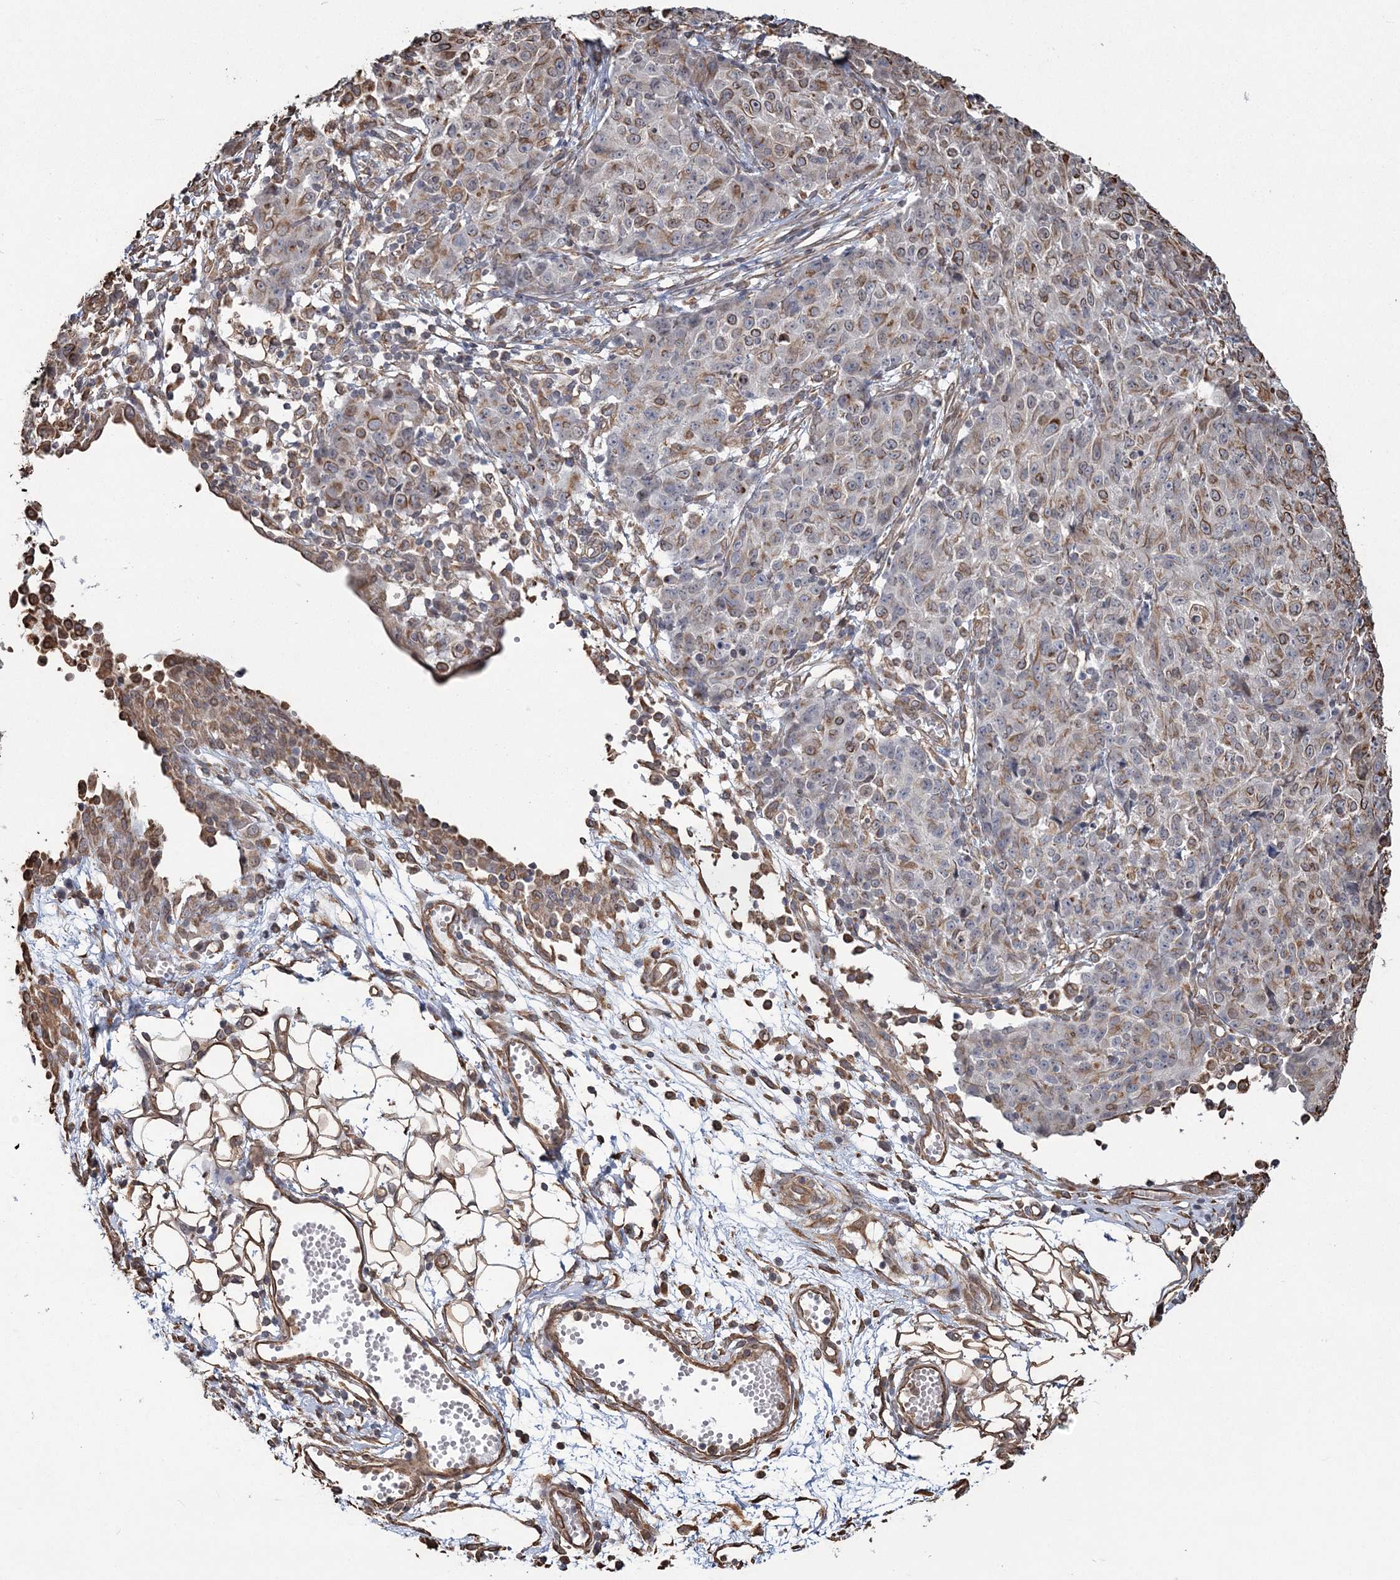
{"staining": {"intensity": "weak", "quantity": "25%-75%", "location": "cytoplasmic/membranous"}, "tissue": "ovarian cancer", "cell_type": "Tumor cells", "image_type": "cancer", "snomed": [{"axis": "morphology", "description": "Carcinoma, endometroid"}, {"axis": "topography", "description": "Ovary"}], "caption": "Immunohistochemistry image of neoplastic tissue: human ovarian cancer stained using IHC displays low levels of weak protein expression localized specifically in the cytoplasmic/membranous of tumor cells, appearing as a cytoplasmic/membranous brown color.", "gene": "ATP11B", "patient": {"sex": "female", "age": 42}}